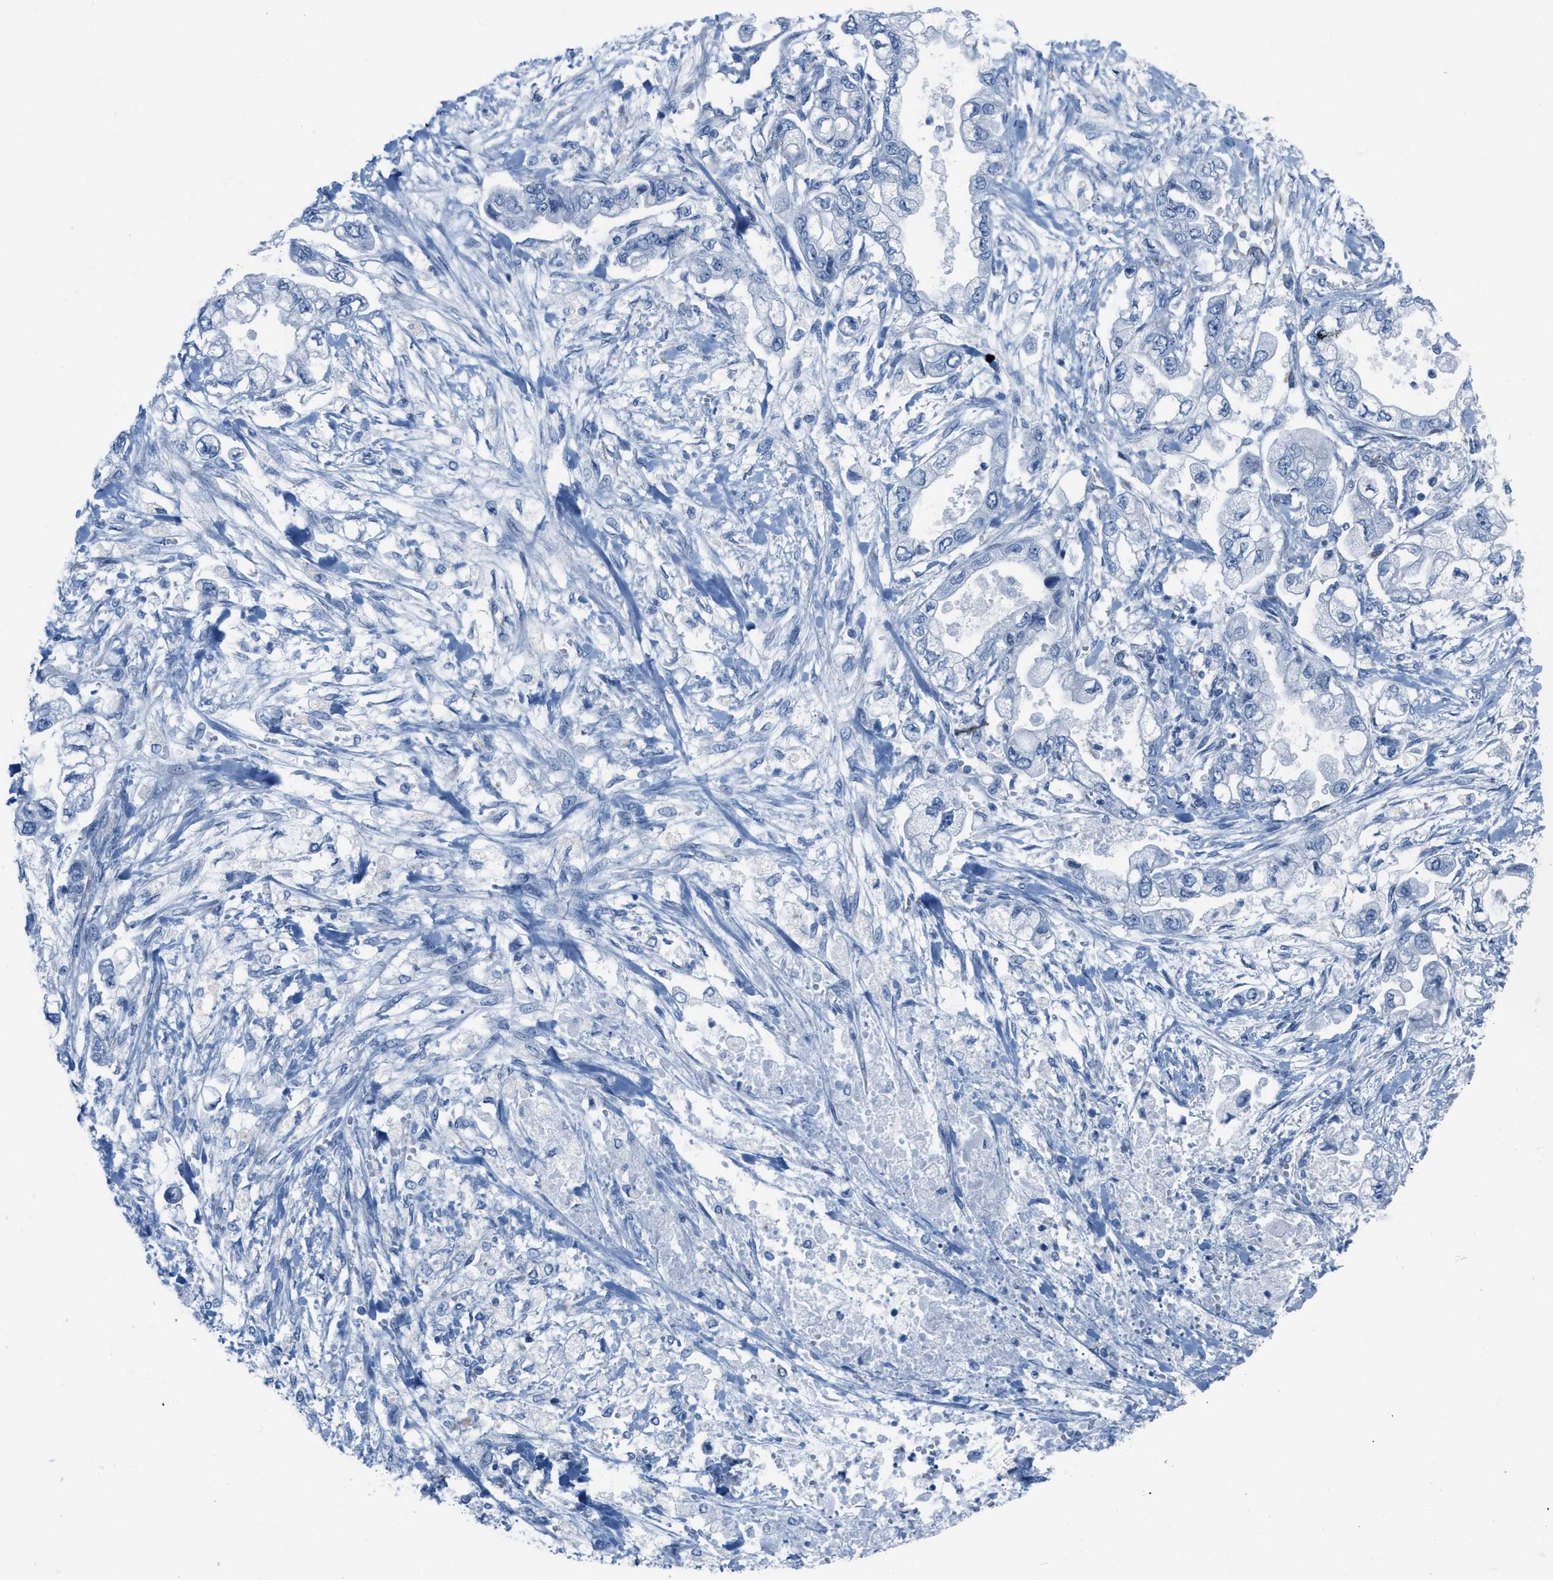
{"staining": {"intensity": "negative", "quantity": "none", "location": "none"}, "tissue": "stomach cancer", "cell_type": "Tumor cells", "image_type": "cancer", "snomed": [{"axis": "morphology", "description": "Normal tissue, NOS"}, {"axis": "morphology", "description": "Adenocarcinoma, NOS"}, {"axis": "topography", "description": "Stomach"}], "caption": "Human stomach cancer stained for a protein using immunohistochemistry reveals no positivity in tumor cells.", "gene": "SLC12A1", "patient": {"sex": "male", "age": 62}}